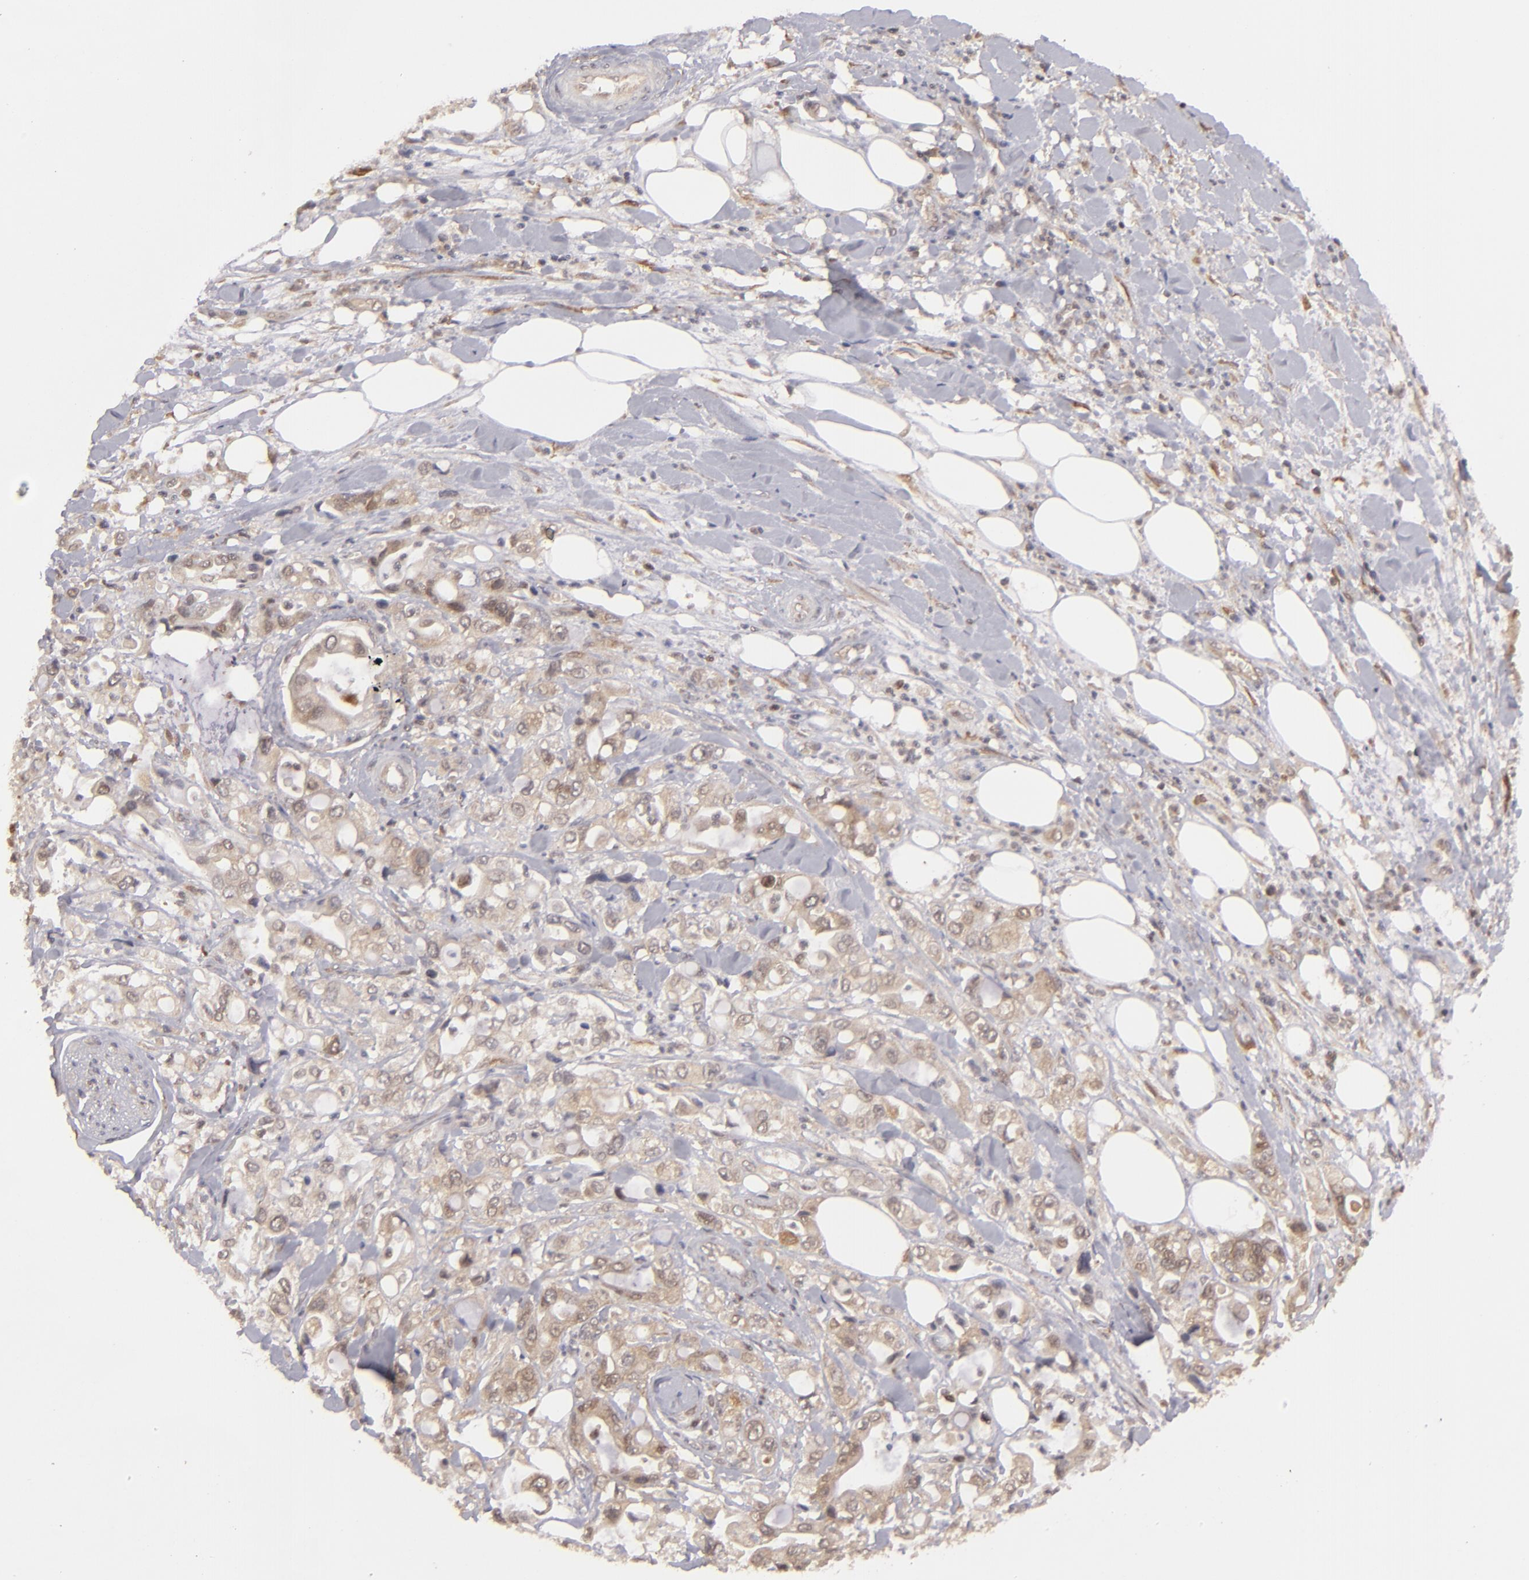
{"staining": {"intensity": "weak", "quantity": "25%-75%", "location": "cytoplasmic/membranous"}, "tissue": "pancreatic cancer", "cell_type": "Tumor cells", "image_type": "cancer", "snomed": [{"axis": "morphology", "description": "Adenocarcinoma, NOS"}, {"axis": "topography", "description": "Pancreas"}], "caption": "The immunohistochemical stain highlights weak cytoplasmic/membranous staining in tumor cells of pancreatic cancer (adenocarcinoma) tissue. (DAB IHC, brown staining for protein, blue staining for nuclei).", "gene": "MAPK3", "patient": {"sex": "male", "age": 70}}